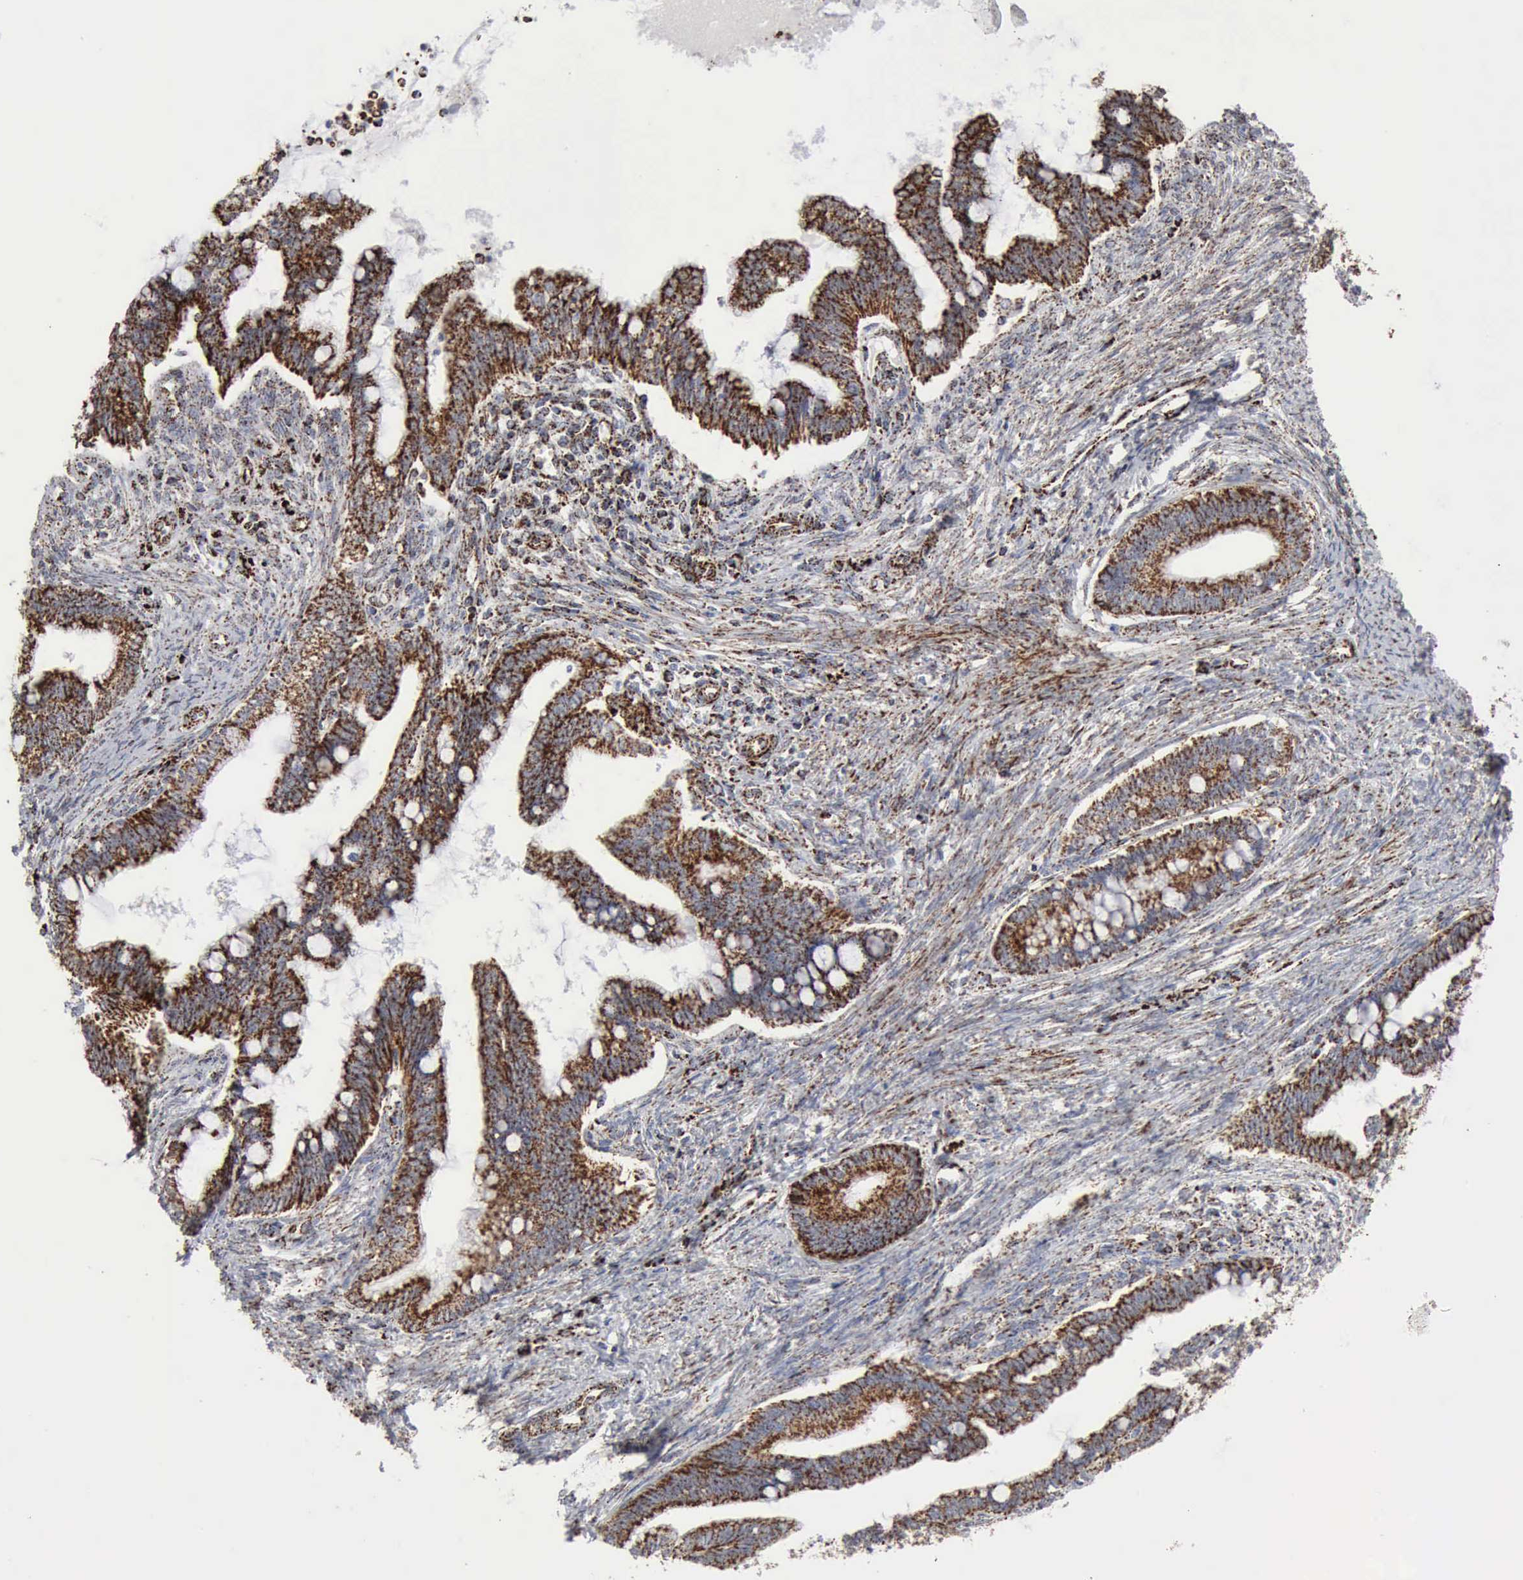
{"staining": {"intensity": "strong", "quantity": ">75%", "location": "cytoplasmic/membranous"}, "tissue": "cervical cancer", "cell_type": "Tumor cells", "image_type": "cancer", "snomed": [{"axis": "morphology", "description": "Adenocarcinoma, NOS"}, {"axis": "topography", "description": "Cervix"}], "caption": "Protein staining displays strong cytoplasmic/membranous expression in about >75% of tumor cells in adenocarcinoma (cervical).", "gene": "ACO2", "patient": {"sex": "female", "age": 36}}